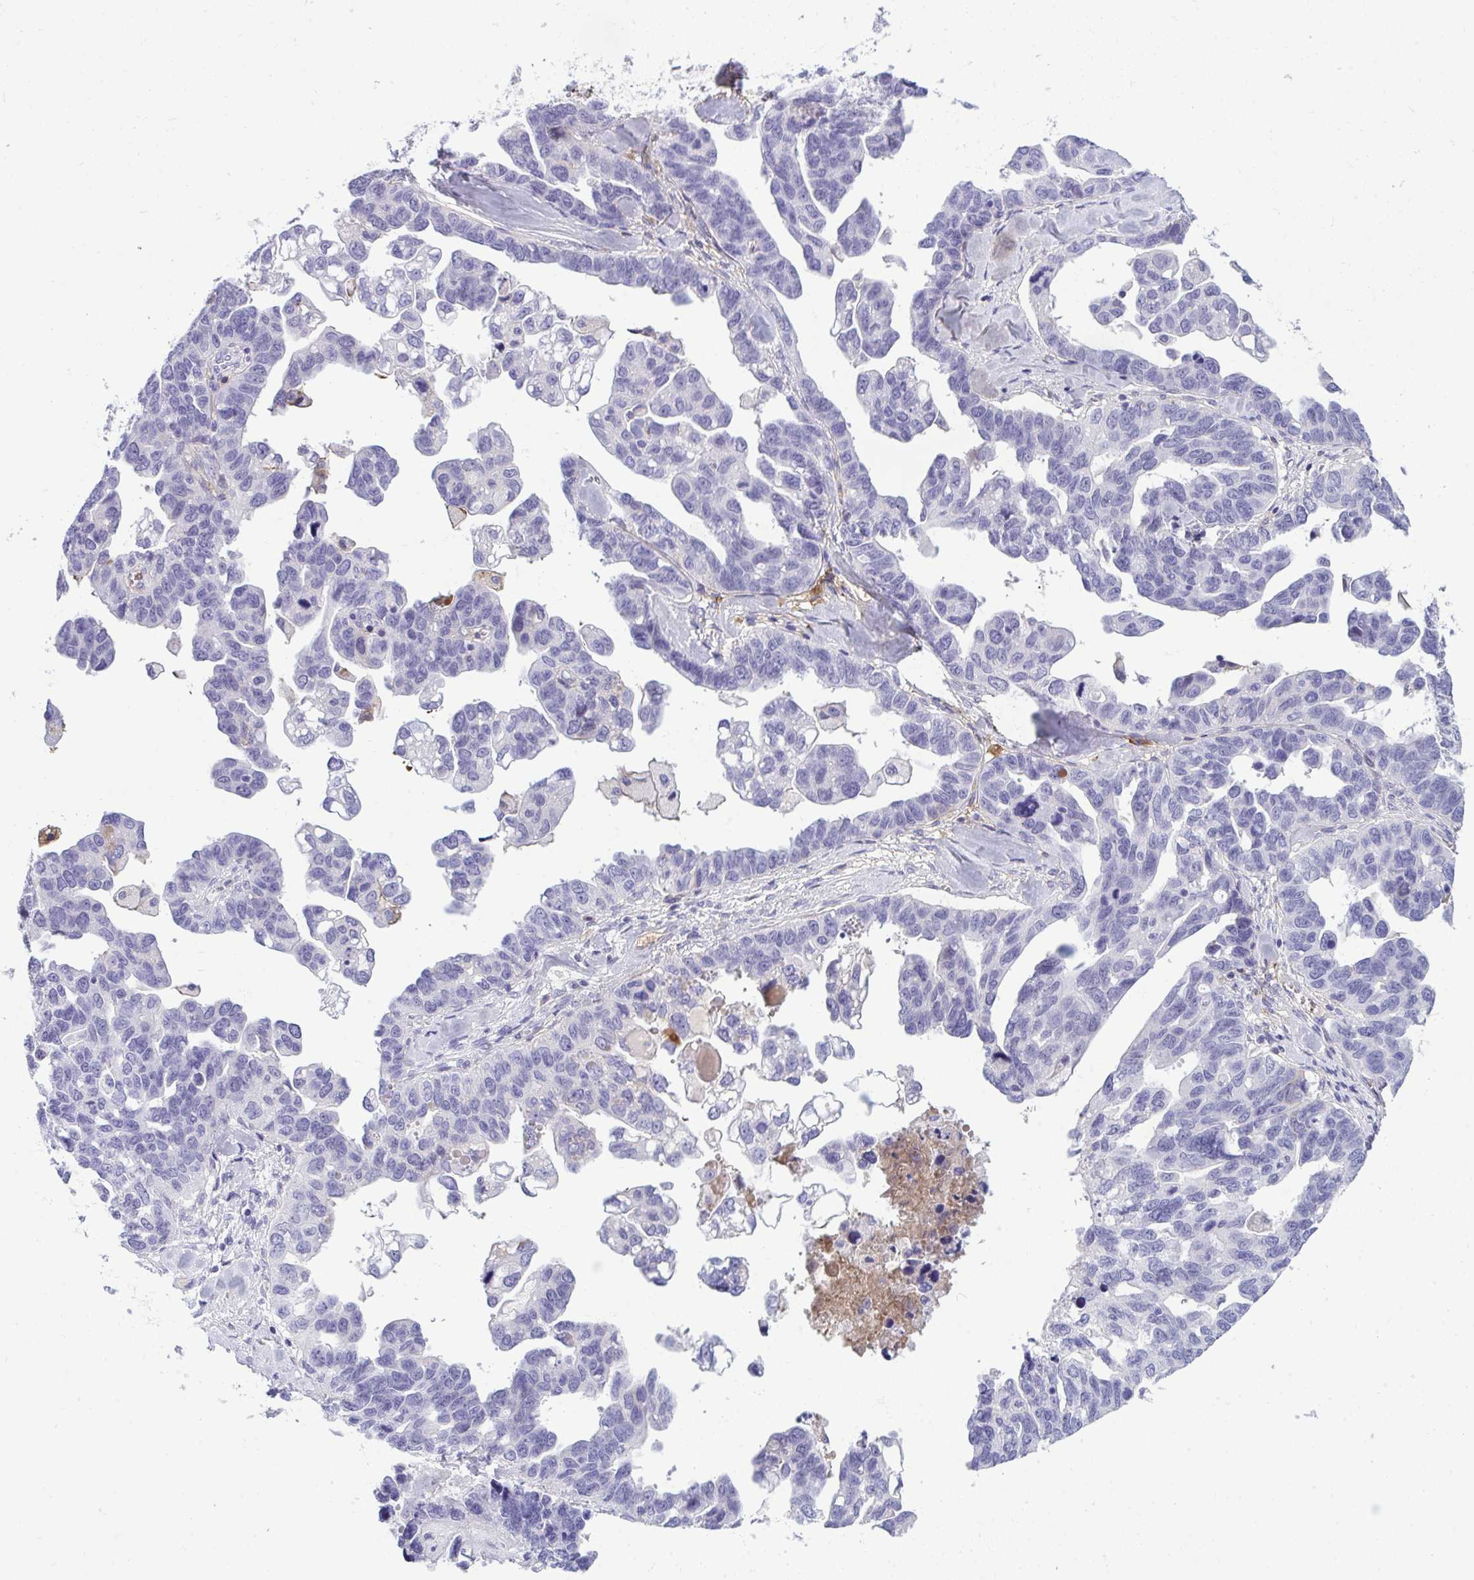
{"staining": {"intensity": "negative", "quantity": "none", "location": "none"}, "tissue": "ovarian cancer", "cell_type": "Tumor cells", "image_type": "cancer", "snomed": [{"axis": "morphology", "description": "Cystadenocarcinoma, serous, NOS"}, {"axis": "topography", "description": "Ovary"}], "caption": "High magnification brightfield microscopy of ovarian cancer (serous cystadenocarcinoma) stained with DAB (brown) and counterstained with hematoxylin (blue): tumor cells show no significant expression.", "gene": "PIGZ", "patient": {"sex": "female", "age": 69}}